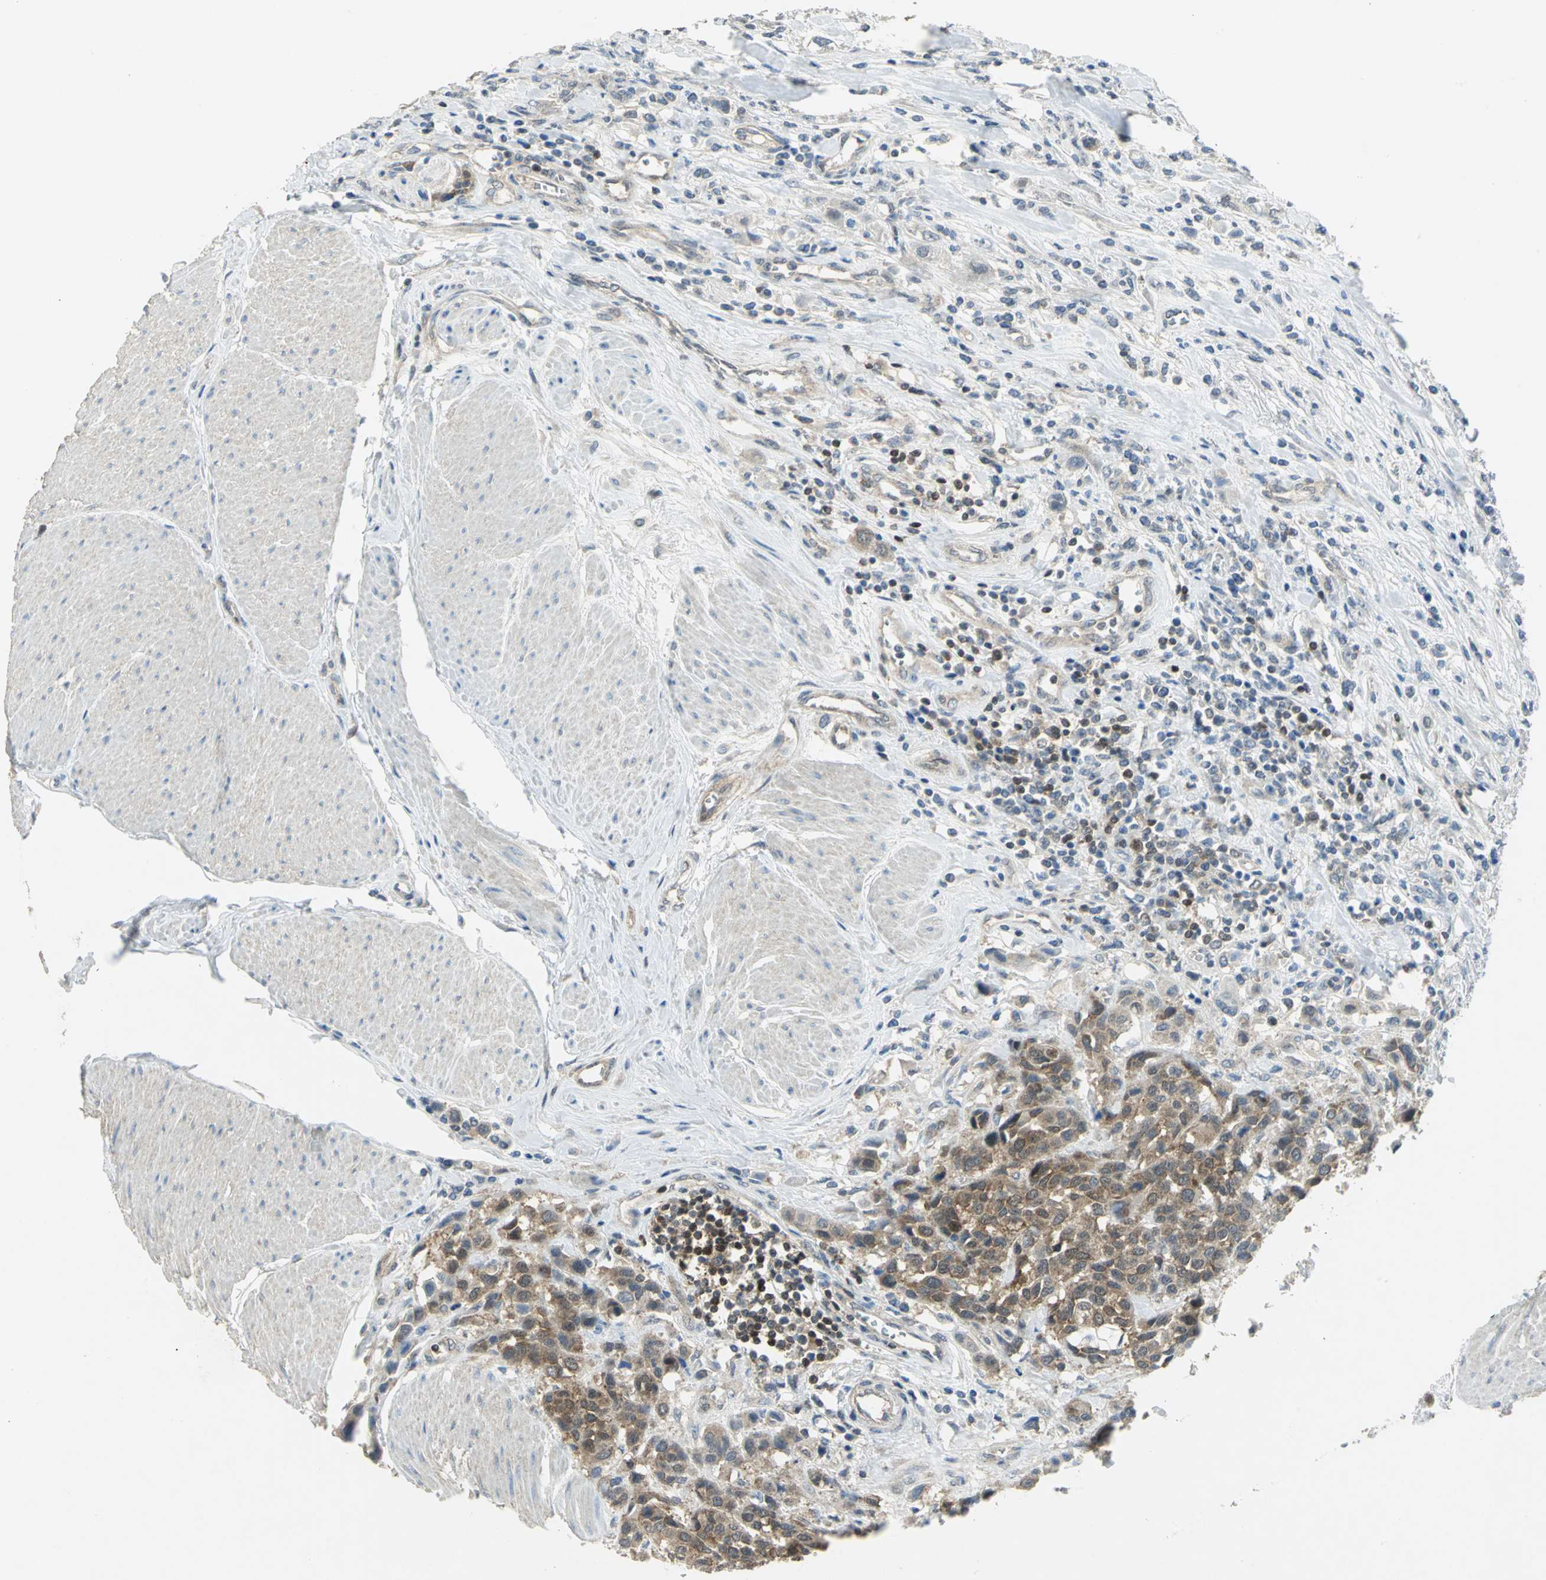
{"staining": {"intensity": "moderate", "quantity": ">75%", "location": "cytoplasmic/membranous"}, "tissue": "urothelial cancer", "cell_type": "Tumor cells", "image_type": "cancer", "snomed": [{"axis": "morphology", "description": "Urothelial carcinoma, High grade"}, {"axis": "topography", "description": "Urinary bladder"}], "caption": "A high-resolution photomicrograph shows IHC staining of urothelial cancer, which demonstrates moderate cytoplasmic/membranous positivity in approximately >75% of tumor cells. The protein of interest is shown in brown color, while the nuclei are stained blue.", "gene": "PPIA", "patient": {"sex": "male", "age": 50}}